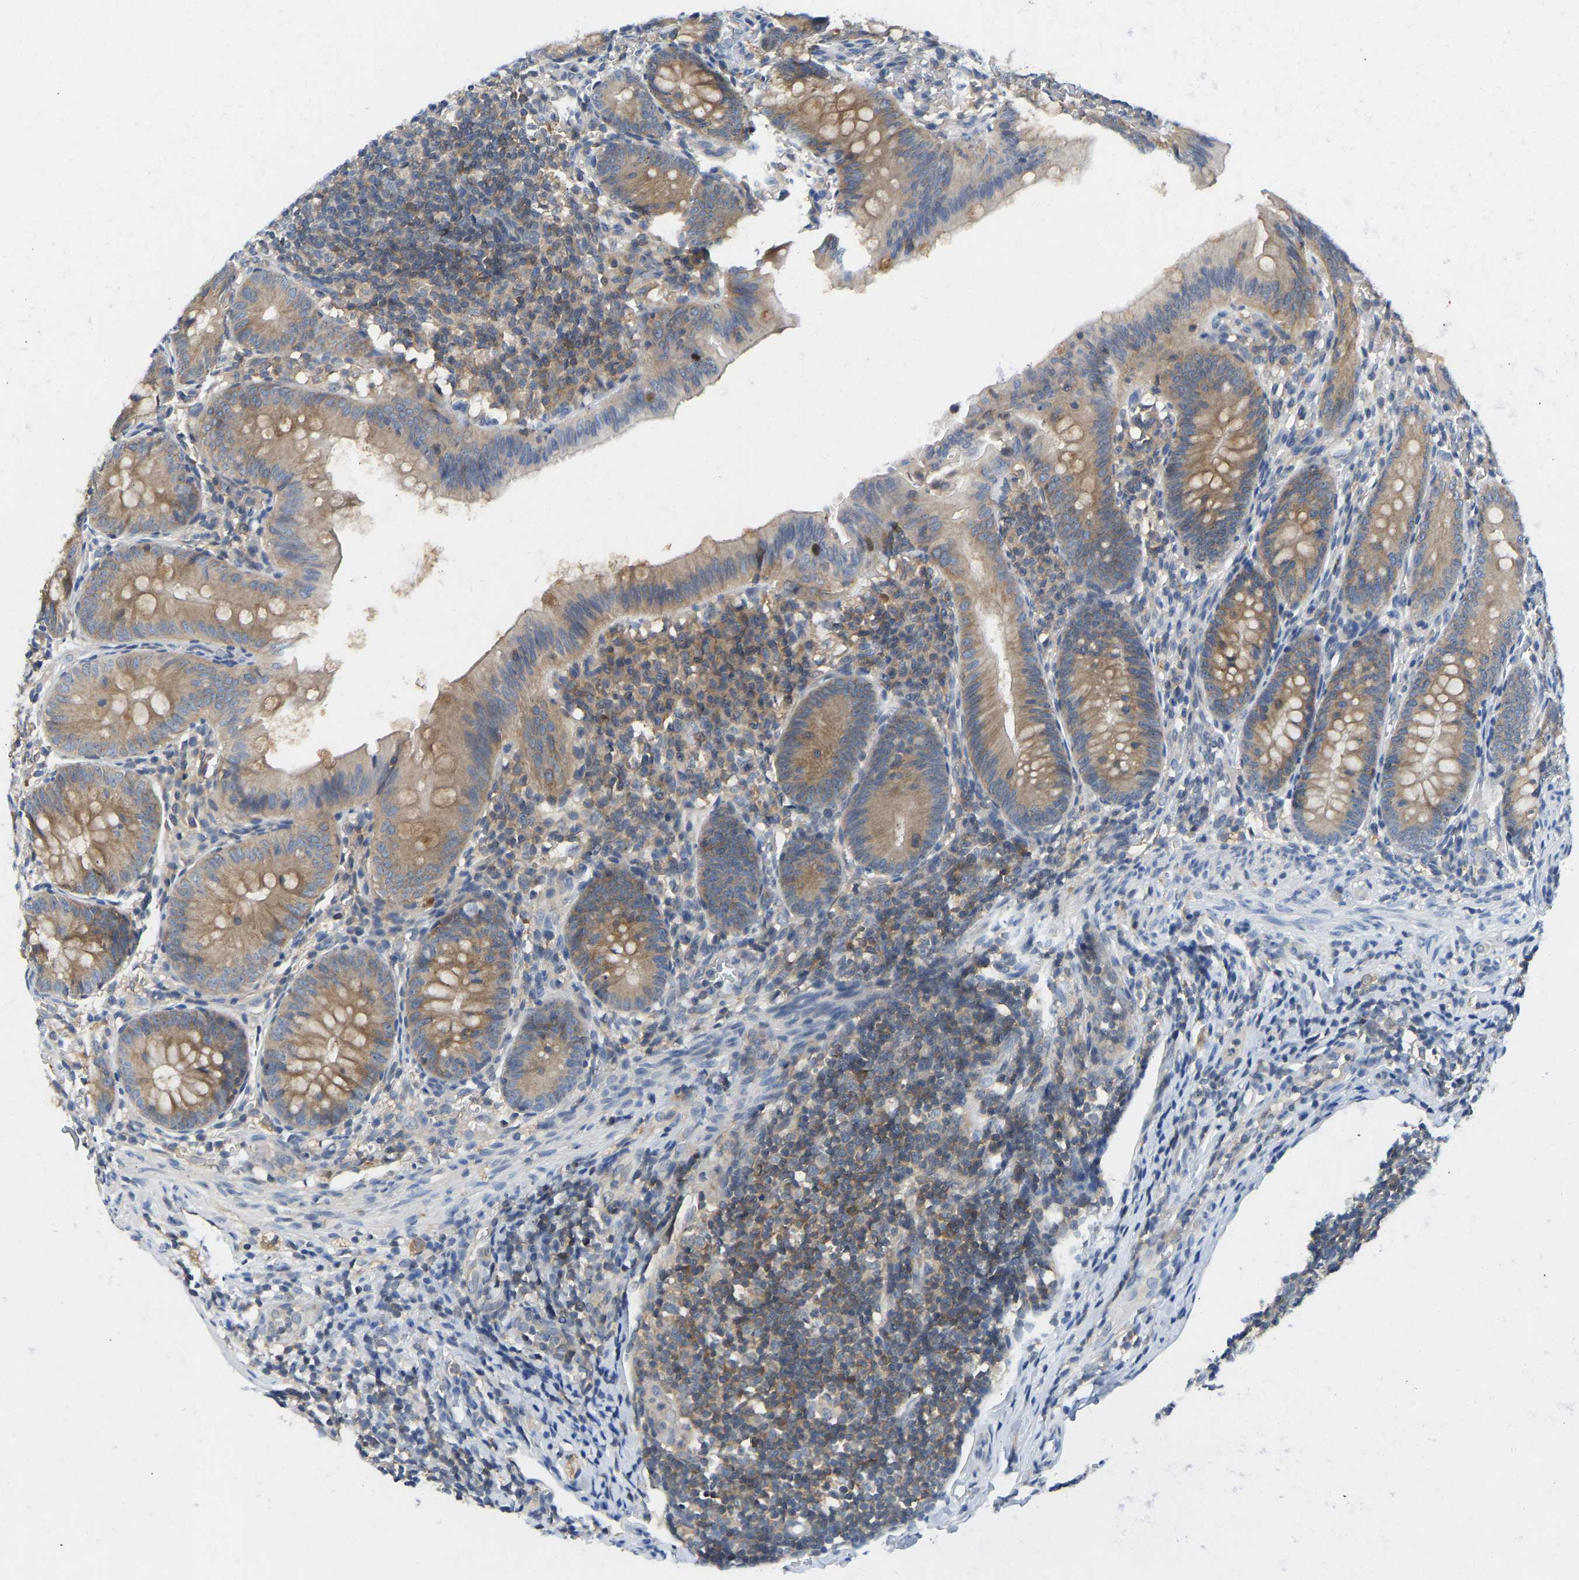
{"staining": {"intensity": "moderate", "quantity": ">75%", "location": "cytoplasmic/membranous"}, "tissue": "appendix", "cell_type": "Glandular cells", "image_type": "normal", "snomed": [{"axis": "morphology", "description": "Normal tissue, NOS"}, {"axis": "topography", "description": "Appendix"}], "caption": "Immunohistochemistry (IHC) histopathology image of benign appendix: human appendix stained using IHC demonstrates medium levels of moderate protein expression localized specifically in the cytoplasmic/membranous of glandular cells, appearing as a cytoplasmic/membranous brown color.", "gene": "NDRG3", "patient": {"sex": "male", "age": 1}}